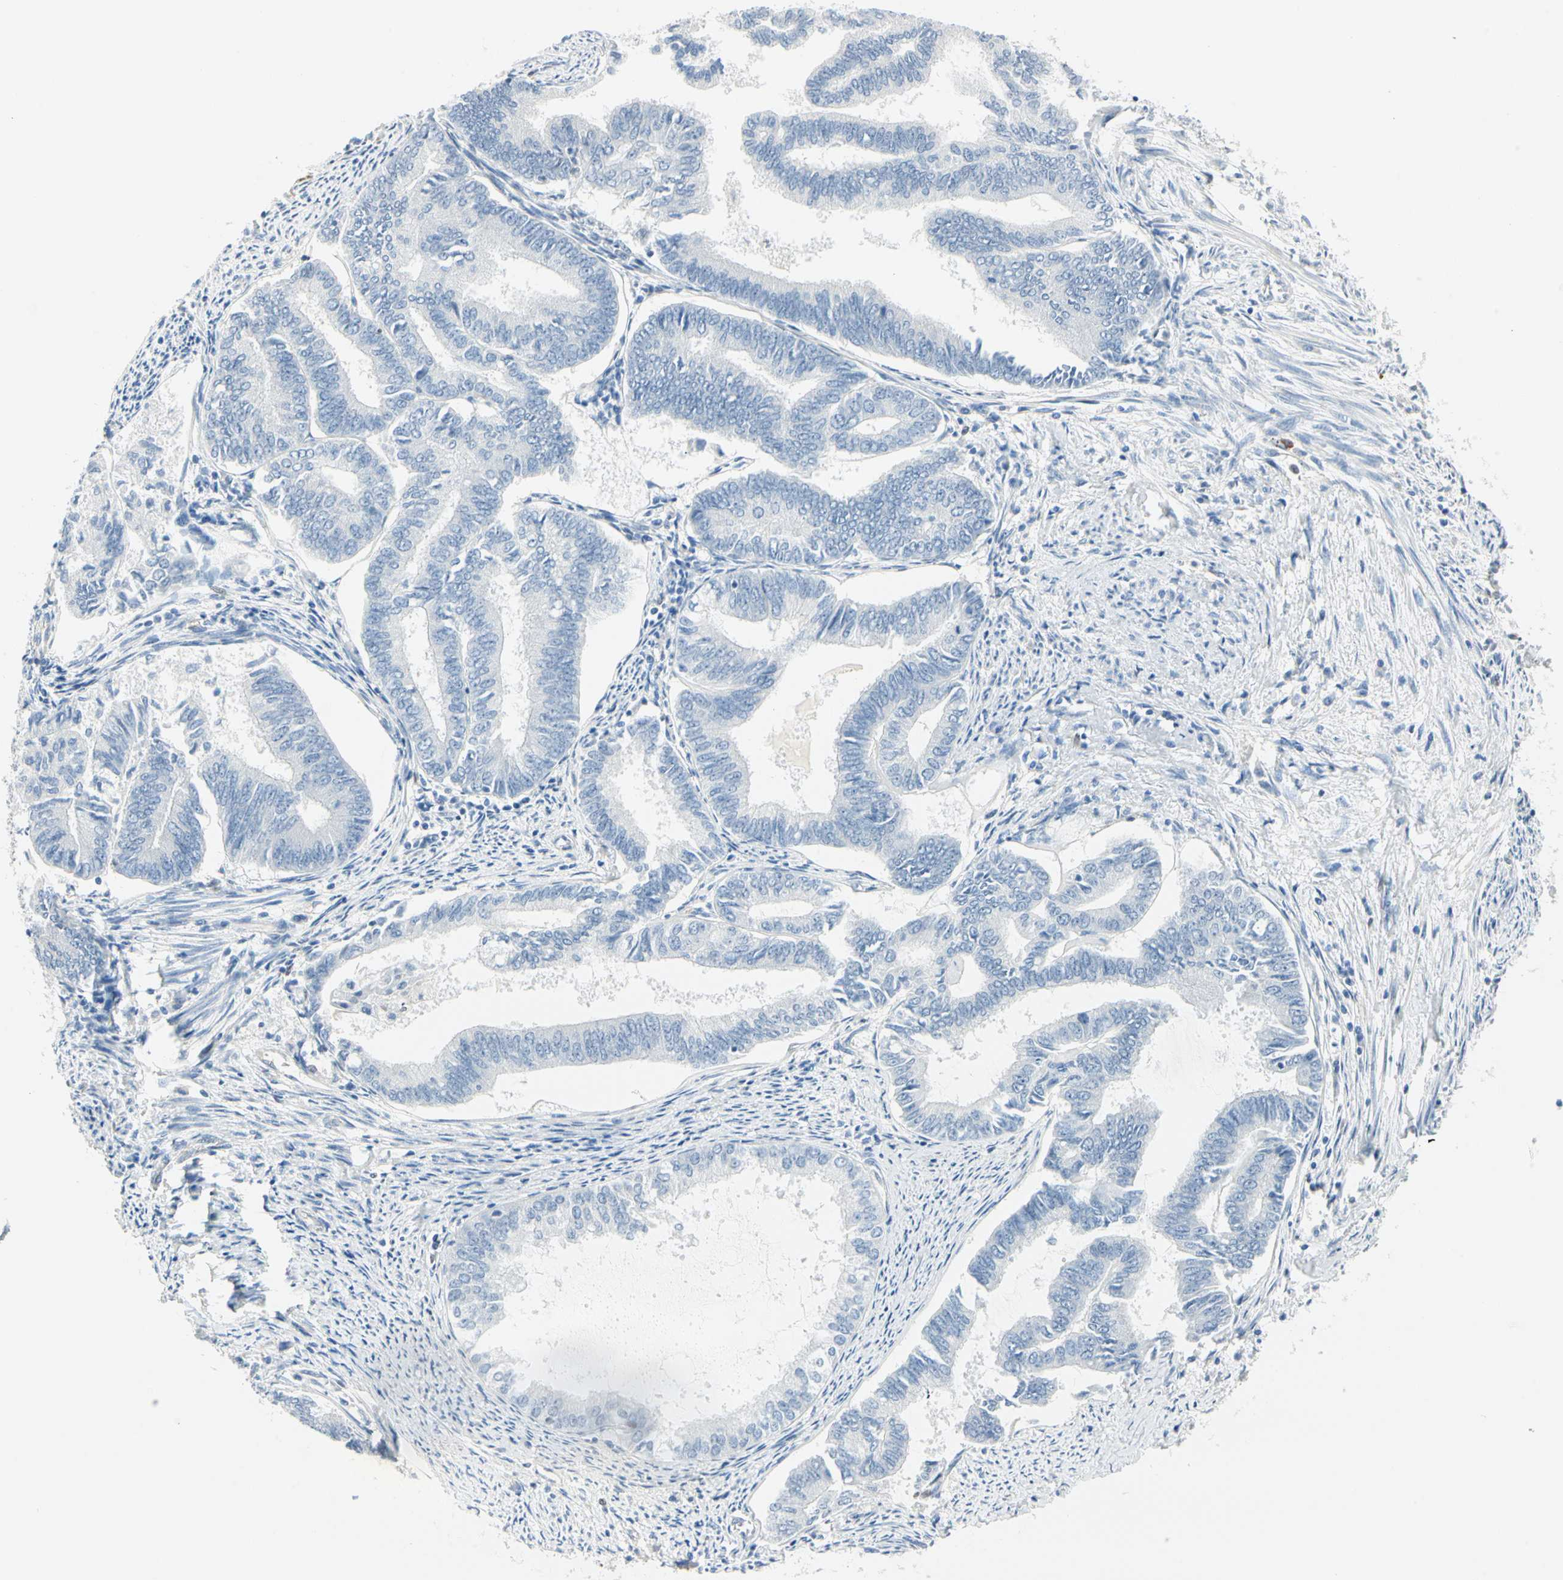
{"staining": {"intensity": "negative", "quantity": "none", "location": "none"}, "tissue": "endometrial cancer", "cell_type": "Tumor cells", "image_type": "cancer", "snomed": [{"axis": "morphology", "description": "Adenocarcinoma, NOS"}, {"axis": "topography", "description": "Endometrium"}], "caption": "This is a photomicrograph of IHC staining of endometrial cancer (adenocarcinoma), which shows no expression in tumor cells.", "gene": "MLLT10", "patient": {"sex": "female", "age": 86}}